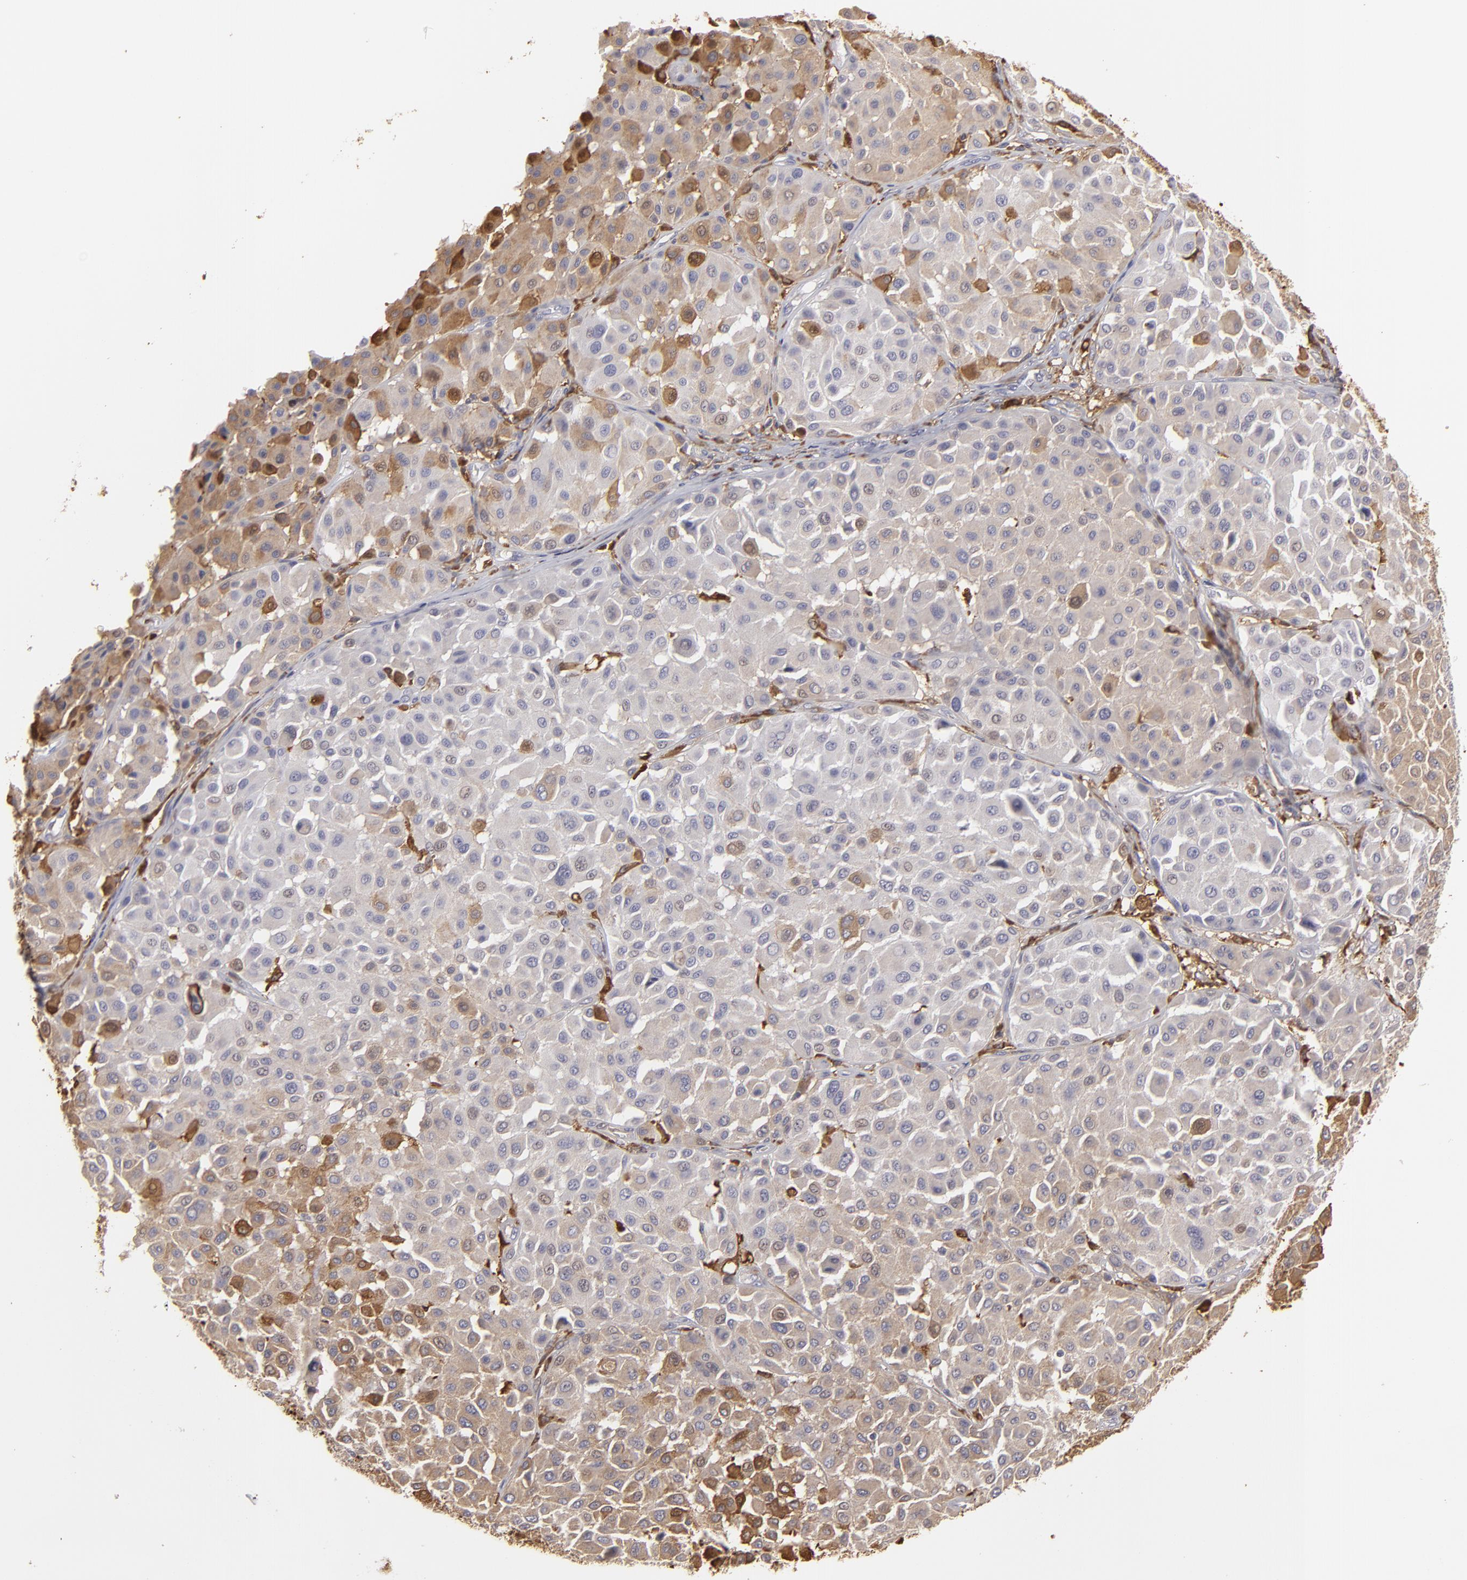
{"staining": {"intensity": "weak", "quantity": "25%-75%", "location": "cytoplasmic/membranous"}, "tissue": "melanoma", "cell_type": "Tumor cells", "image_type": "cancer", "snomed": [{"axis": "morphology", "description": "Malignant melanoma, Metastatic site"}, {"axis": "topography", "description": "Soft tissue"}], "caption": "An IHC photomicrograph of neoplastic tissue is shown. Protein staining in brown labels weak cytoplasmic/membranous positivity in malignant melanoma (metastatic site) within tumor cells.", "gene": "ODC1", "patient": {"sex": "male", "age": 41}}